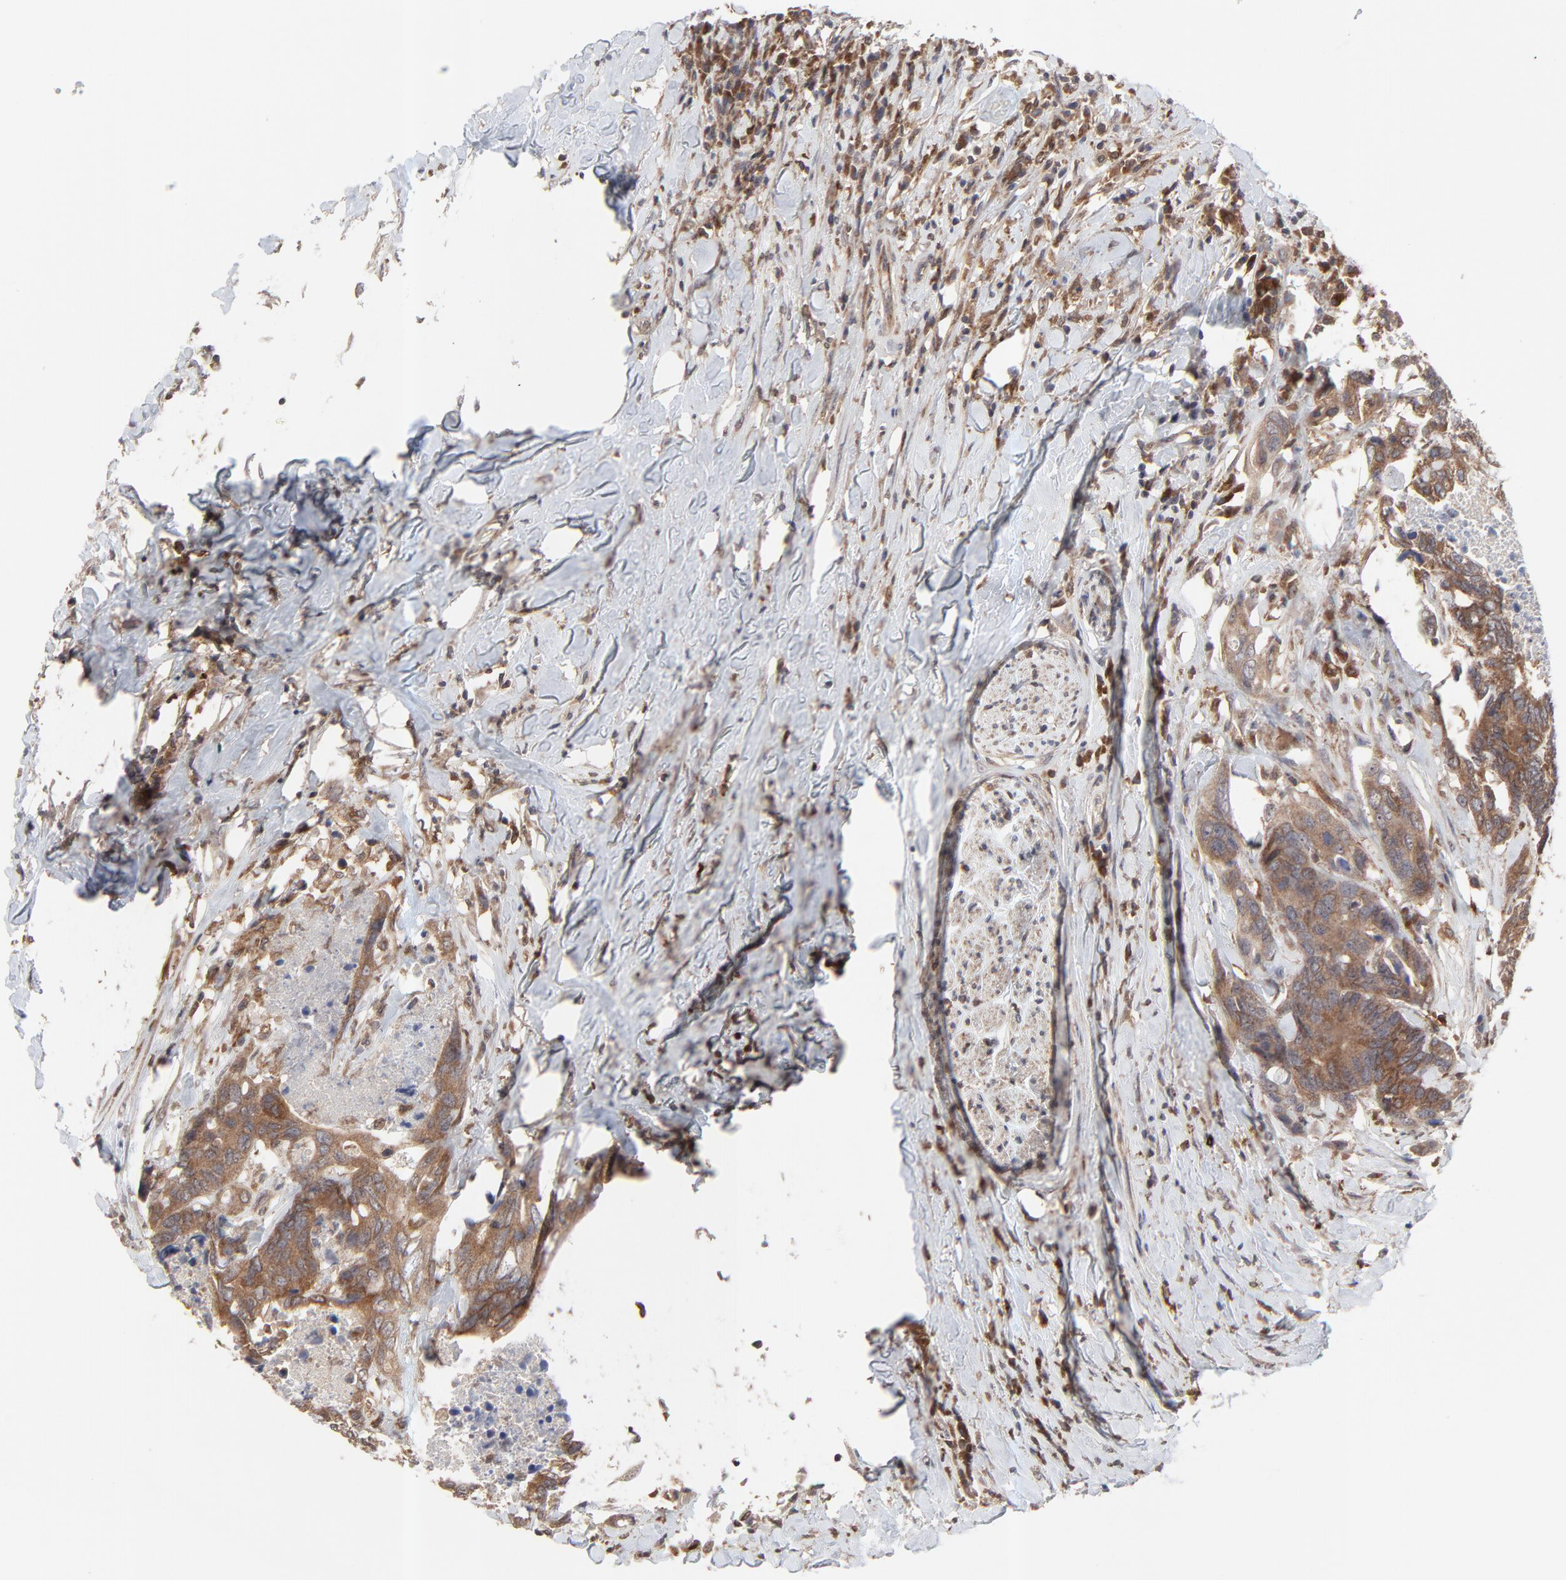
{"staining": {"intensity": "strong", "quantity": ">75%", "location": "cytoplasmic/membranous"}, "tissue": "colorectal cancer", "cell_type": "Tumor cells", "image_type": "cancer", "snomed": [{"axis": "morphology", "description": "Adenocarcinoma, NOS"}, {"axis": "topography", "description": "Rectum"}], "caption": "The histopathology image exhibits staining of adenocarcinoma (colorectal), revealing strong cytoplasmic/membranous protein expression (brown color) within tumor cells.", "gene": "RAB9A", "patient": {"sex": "male", "age": 55}}